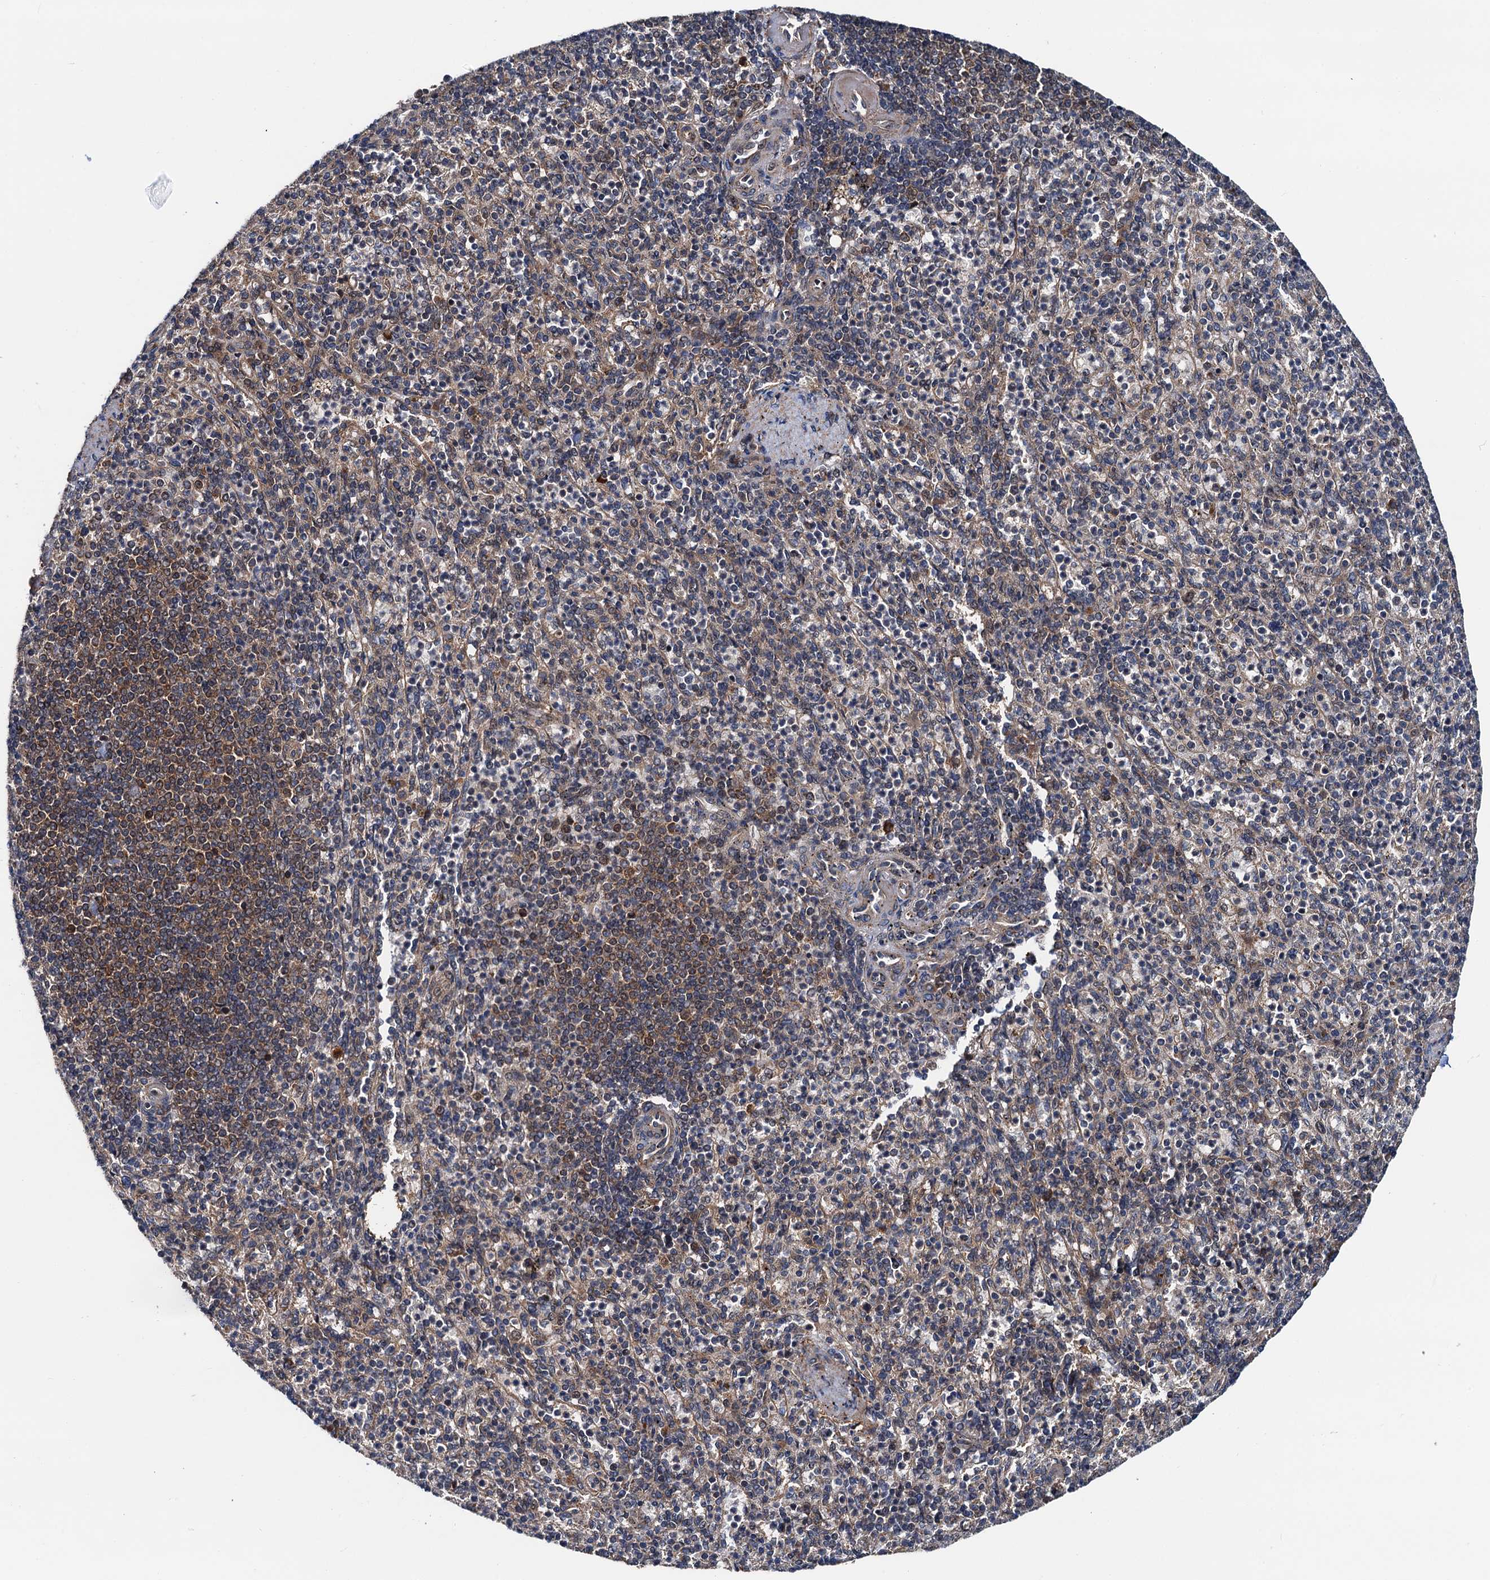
{"staining": {"intensity": "moderate", "quantity": "25%-75%", "location": "cytoplasmic/membranous"}, "tissue": "spleen", "cell_type": "Cells in red pulp", "image_type": "normal", "snomed": [{"axis": "morphology", "description": "Normal tissue, NOS"}, {"axis": "topography", "description": "Spleen"}], "caption": "Benign spleen was stained to show a protein in brown. There is medium levels of moderate cytoplasmic/membranous positivity in approximately 25%-75% of cells in red pulp. (Brightfield microscopy of DAB IHC at high magnification).", "gene": "AAGAB", "patient": {"sex": "female", "age": 74}}